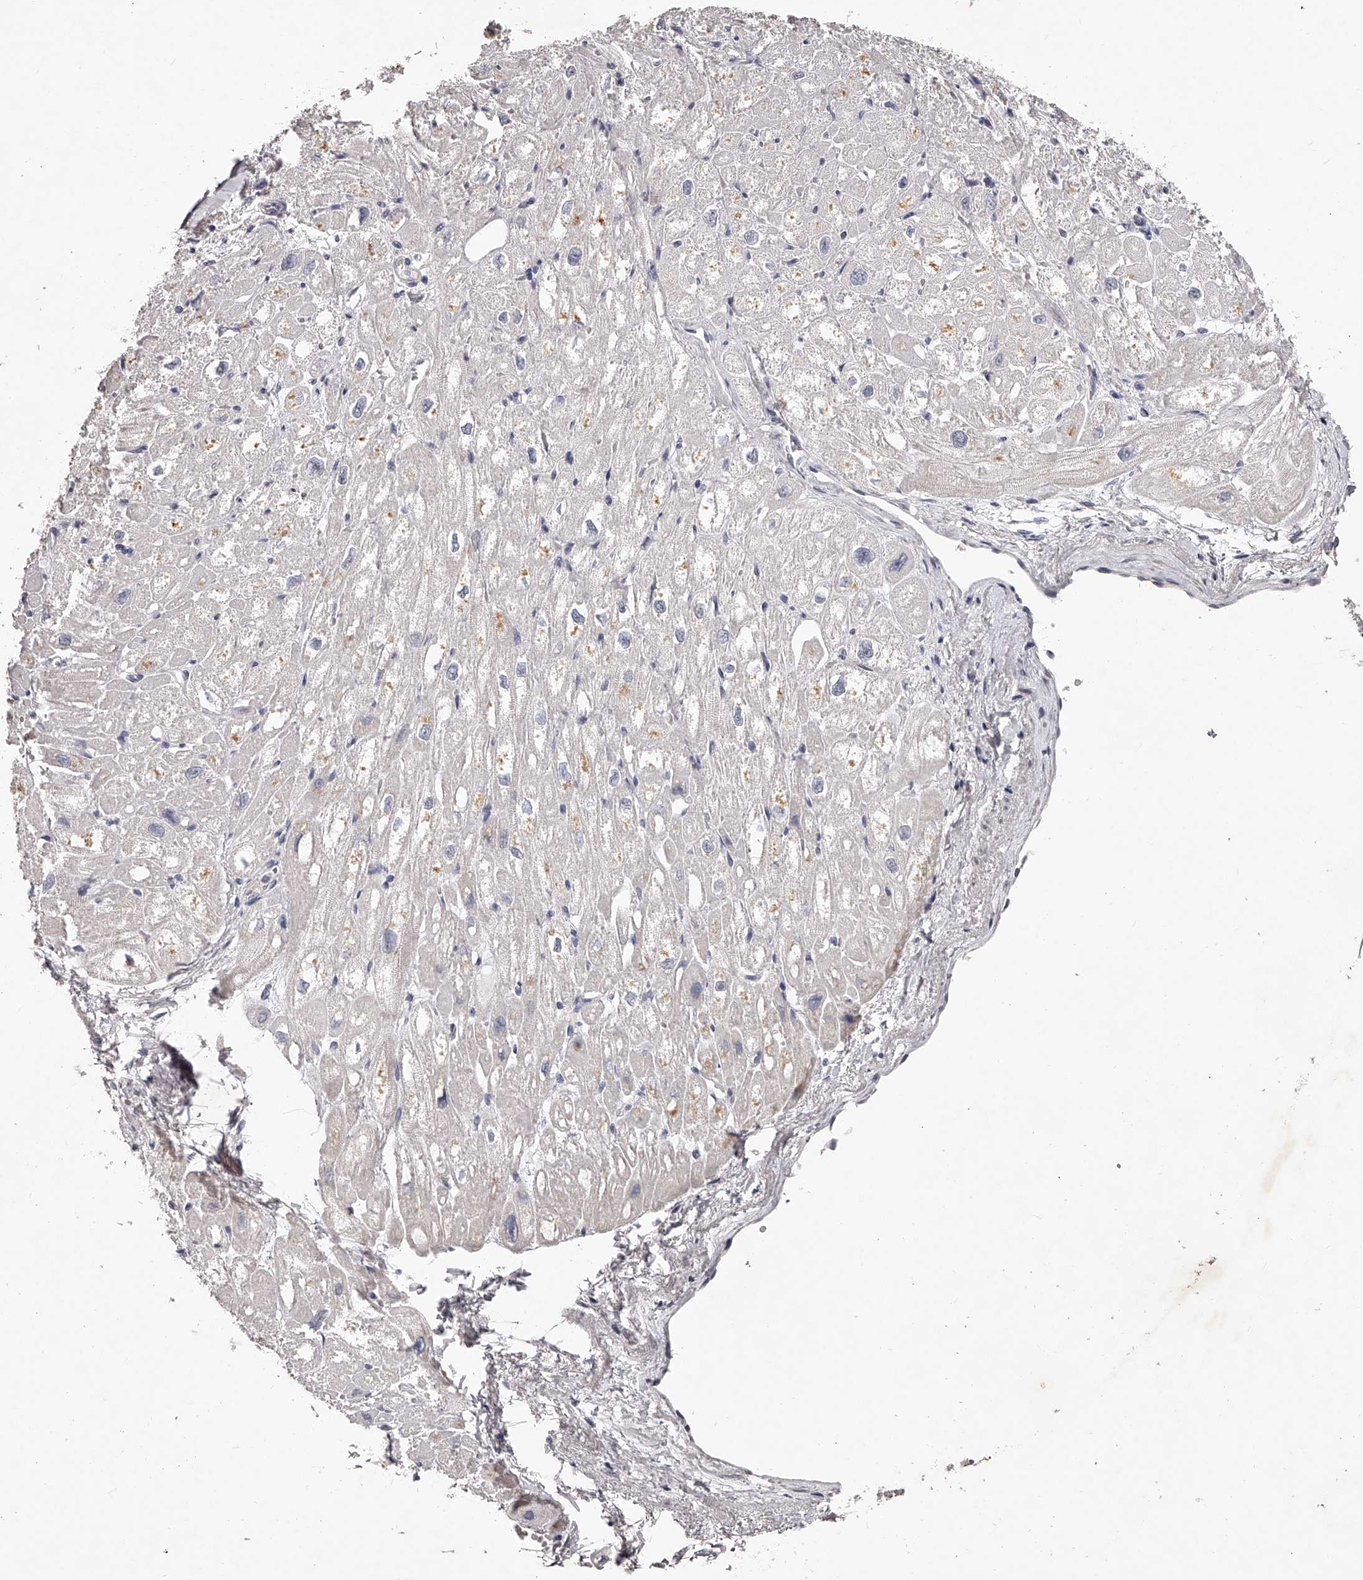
{"staining": {"intensity": "moderate", "quantity": "<25%", "location": "cytoplasmic/membranous"}, "tissue": "heart muscle", "cell_type": "Cardiomyocytes", "image_type": "normal", "snomed": [{"axis": "morphology", "description": "Normal tissue, NOS"}, {"axis": "topography", "description": "Heart"}], "caption": "Human heart muscle stained for a protein (brown) reveals moderate cytoplasmic/membranous positive staining in approximately <25% of cardiomyocytes.", "gene": "NT5DC1", "patient": {"sex": "male", "age": 50}}